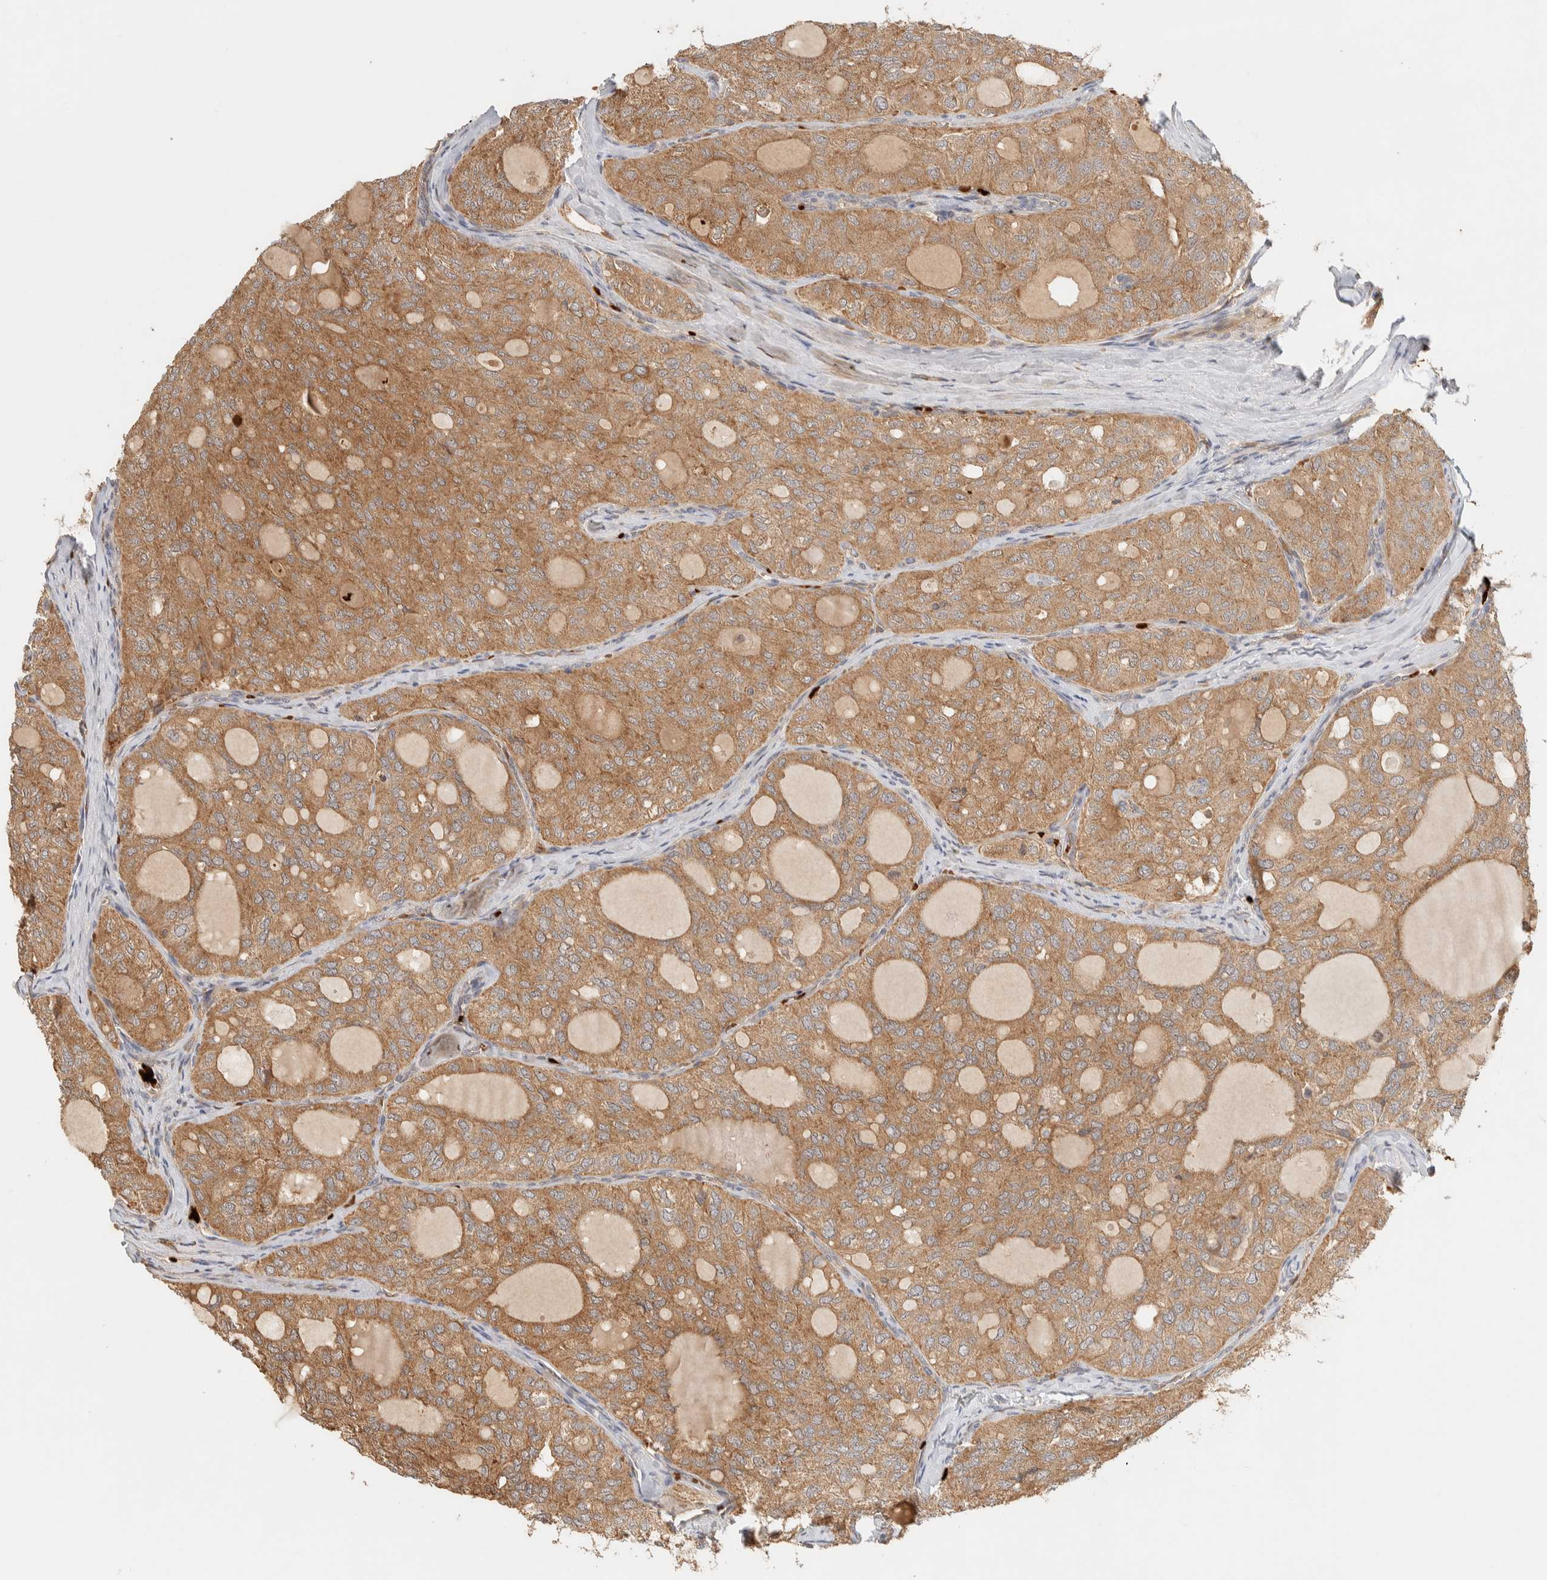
{"staining": {"intensity": "moderate", "quantity": ">75%", "location": "cytoplasmic/membranous"}, "tissue": "thyroid cancer", "cell_type": "Tumor cells", "image_type": "cancer", "snomed": [{"axis": "morphology", "description": "Follicular adenoma carcinoma, NOS"}, {"axis": "topography", "description": "Thyroid gland"}], "caption": "The photomicrograph demonstrates immunohistochemical staining of follicular adenoma carcinoma (thyroid). There is moderate cytoplasmic/membranous staining is appreciated in about >75% of tumor cells.", "gene": "TTI2", "patient": {"sex": "male", "age": 75}}